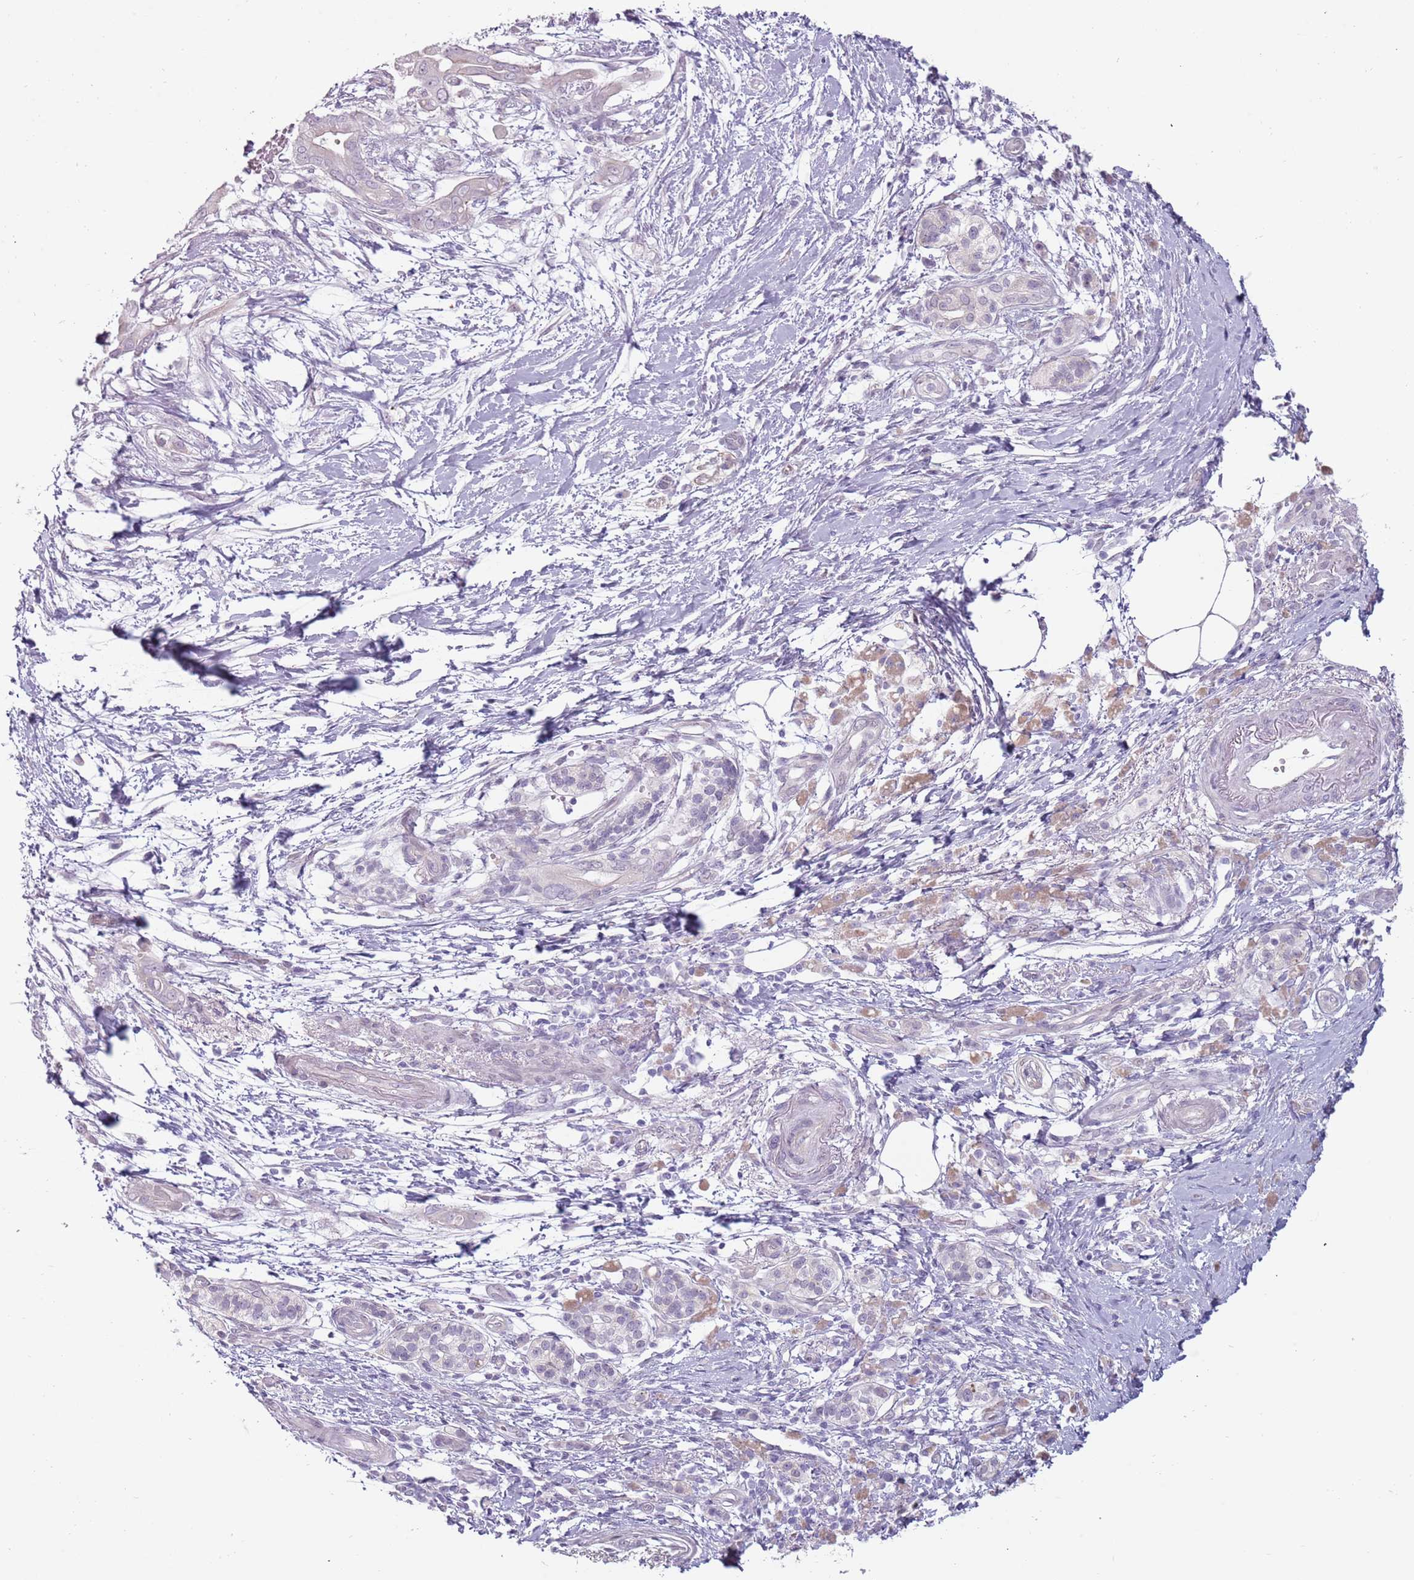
{"staining": {"intensity": "negative", "quantity": "none", "location": "none"}, "tissue": "pancreatic cancer", "cell_type": "Tumor cells", "image_type": "cancer", "snomed": [{"axis": "morphology", "description": "Adenocarcinoma, NOS"}, {"axis": "topography", "description": "Pancreas"}], "caption": "Micrograph shows no significant protein expression in tumor cells of pancreatic adenocarcinoma.", "gene": "RFX2", "patient": {"sex": "male", "age": 71}}